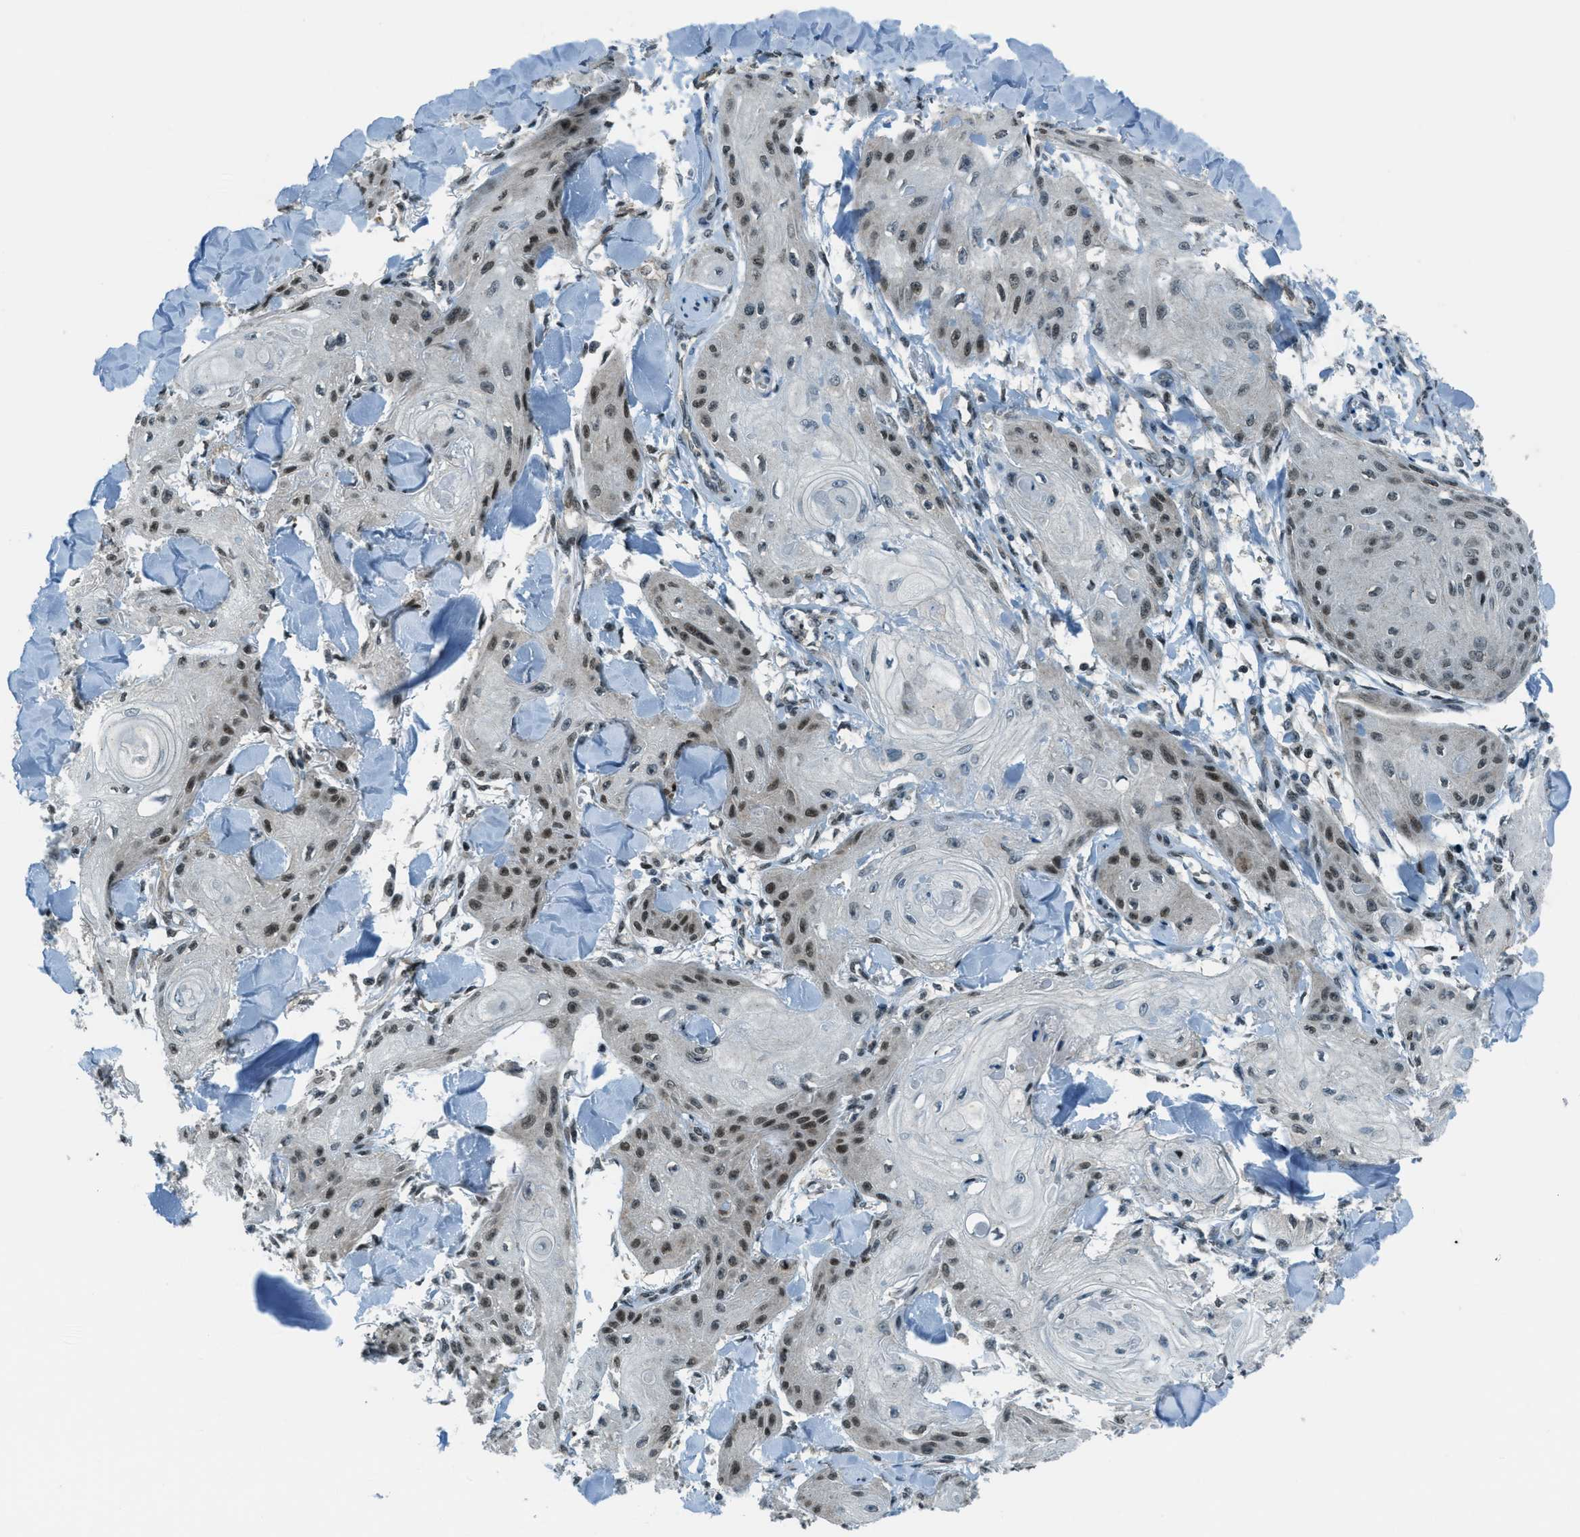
{"staining": {"intensity": "moderate", "quantity": "25%-75%", "location": "nuclear"}, "tissue": "skin cancer", "cell_type": "Tumor cells", "image_type": "cancer", "snomed": [{"axis": "morphology", "description": "Squamous cell carcinoma, NOS"}, {"axis": "topography", "description": "Skin"}], "caption": "This image exhibits squamous cell carcinoma (skin) stained with IHC to label a protein in brown. The nuclear of tumor cells show moderate positivity for the protein. Nuclei are counter-stained blue.", "gene": "KLF6", "patient": {"sex": "male", "age": 74}}